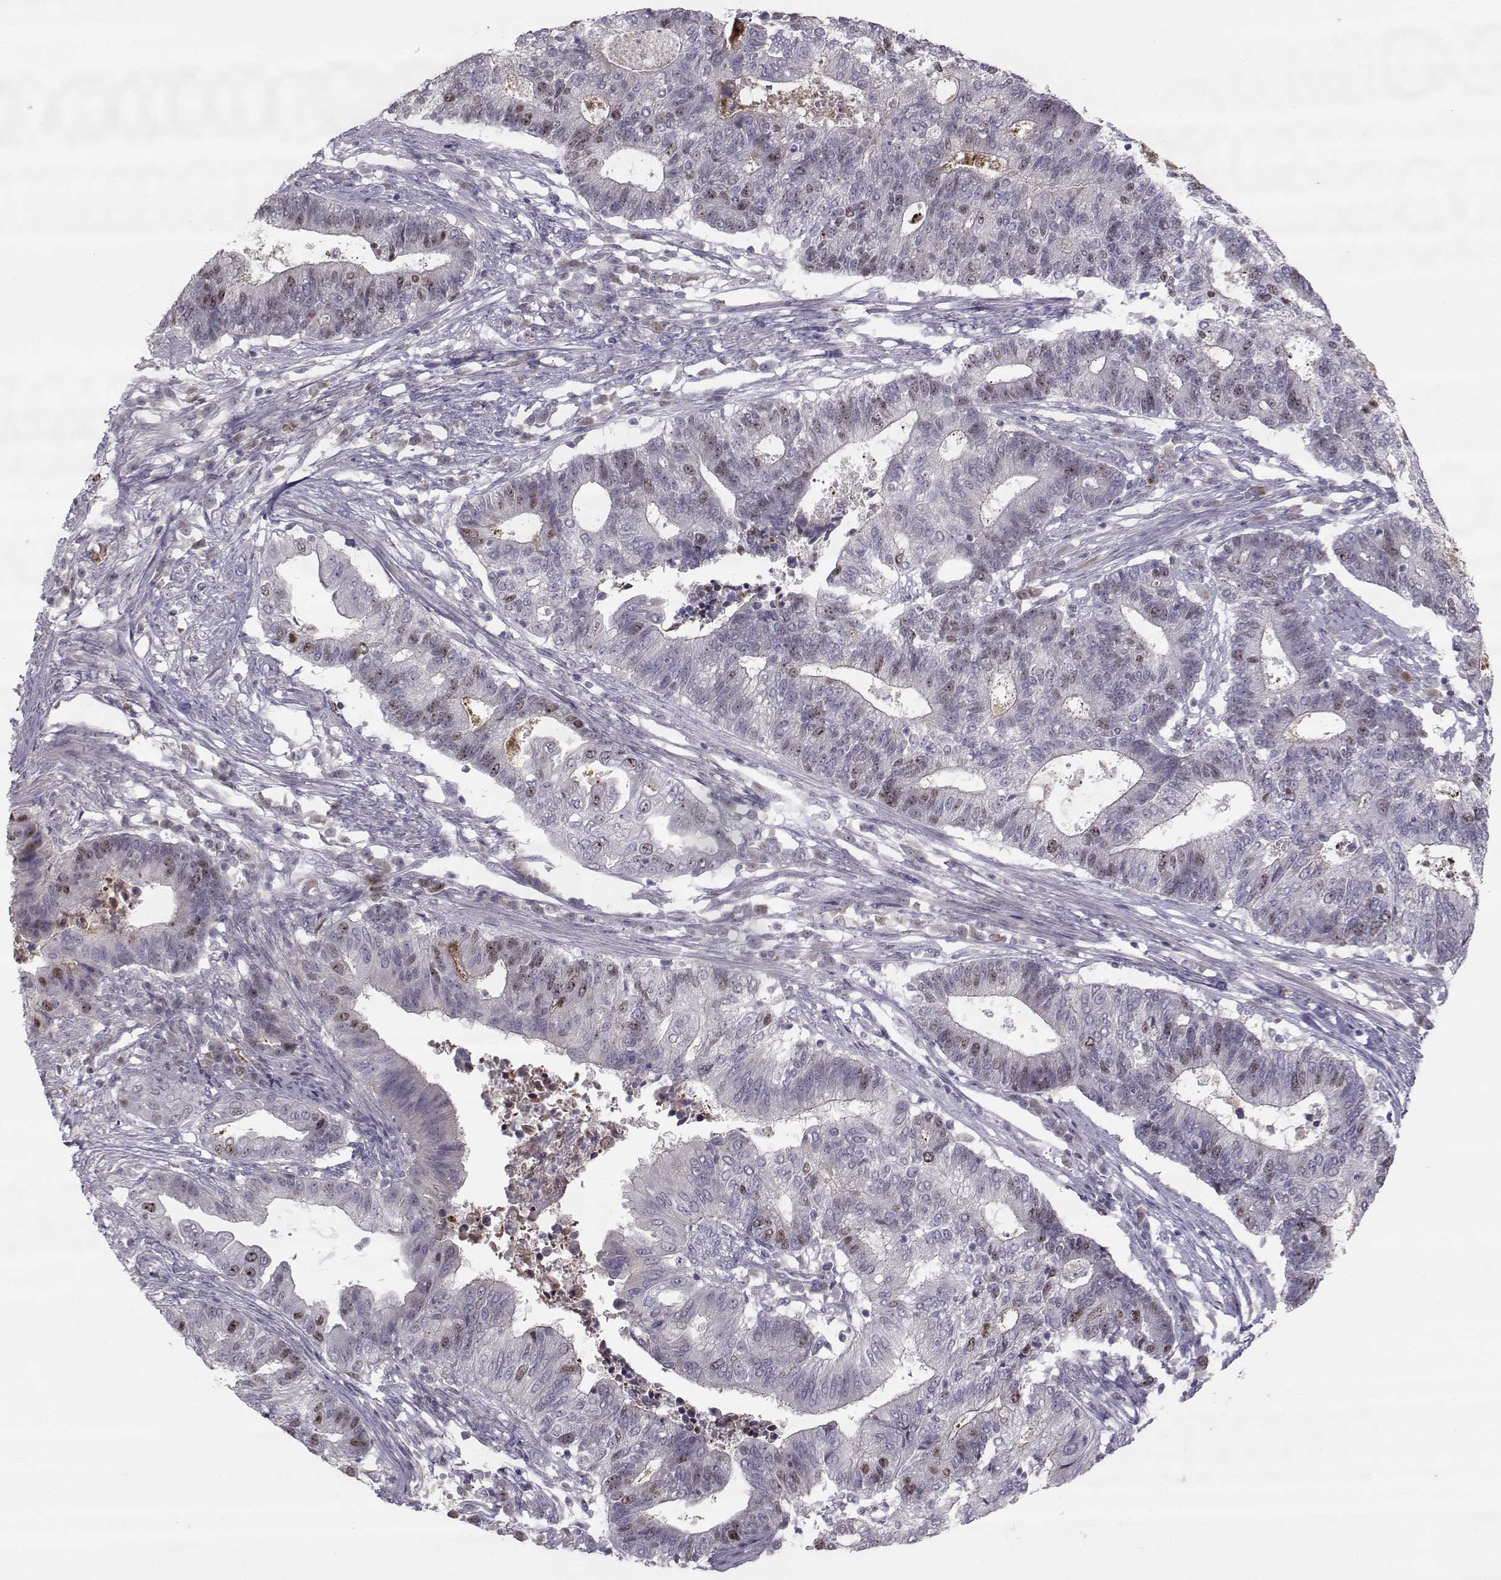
{"staining": {"intensity": "weak", "quantity": "<25%", "location": "nuclear"}, "tissue": "endometrial cancer", "cell_type": "Tumor cells", "image_type": "cancer", "snomed": [{"axis": "morphology", "description": "Adenocarcinoma, NOS"}, {"axis": "topography", "description": "Uterus"}, {"axis": "topography", "description": "Endometrium"}], "caption": "A micrograph of adenocarcinoma (endometrial) stained for a protein displays no brown staining in tumor cells. The staining is performed using DAB (3,3'-diaminobenzidine) brown chromogen with nuclei counter-stained in using hematoxylin.", "gene": "LRP8", "patient": {"sex": "female", "age": 54}}